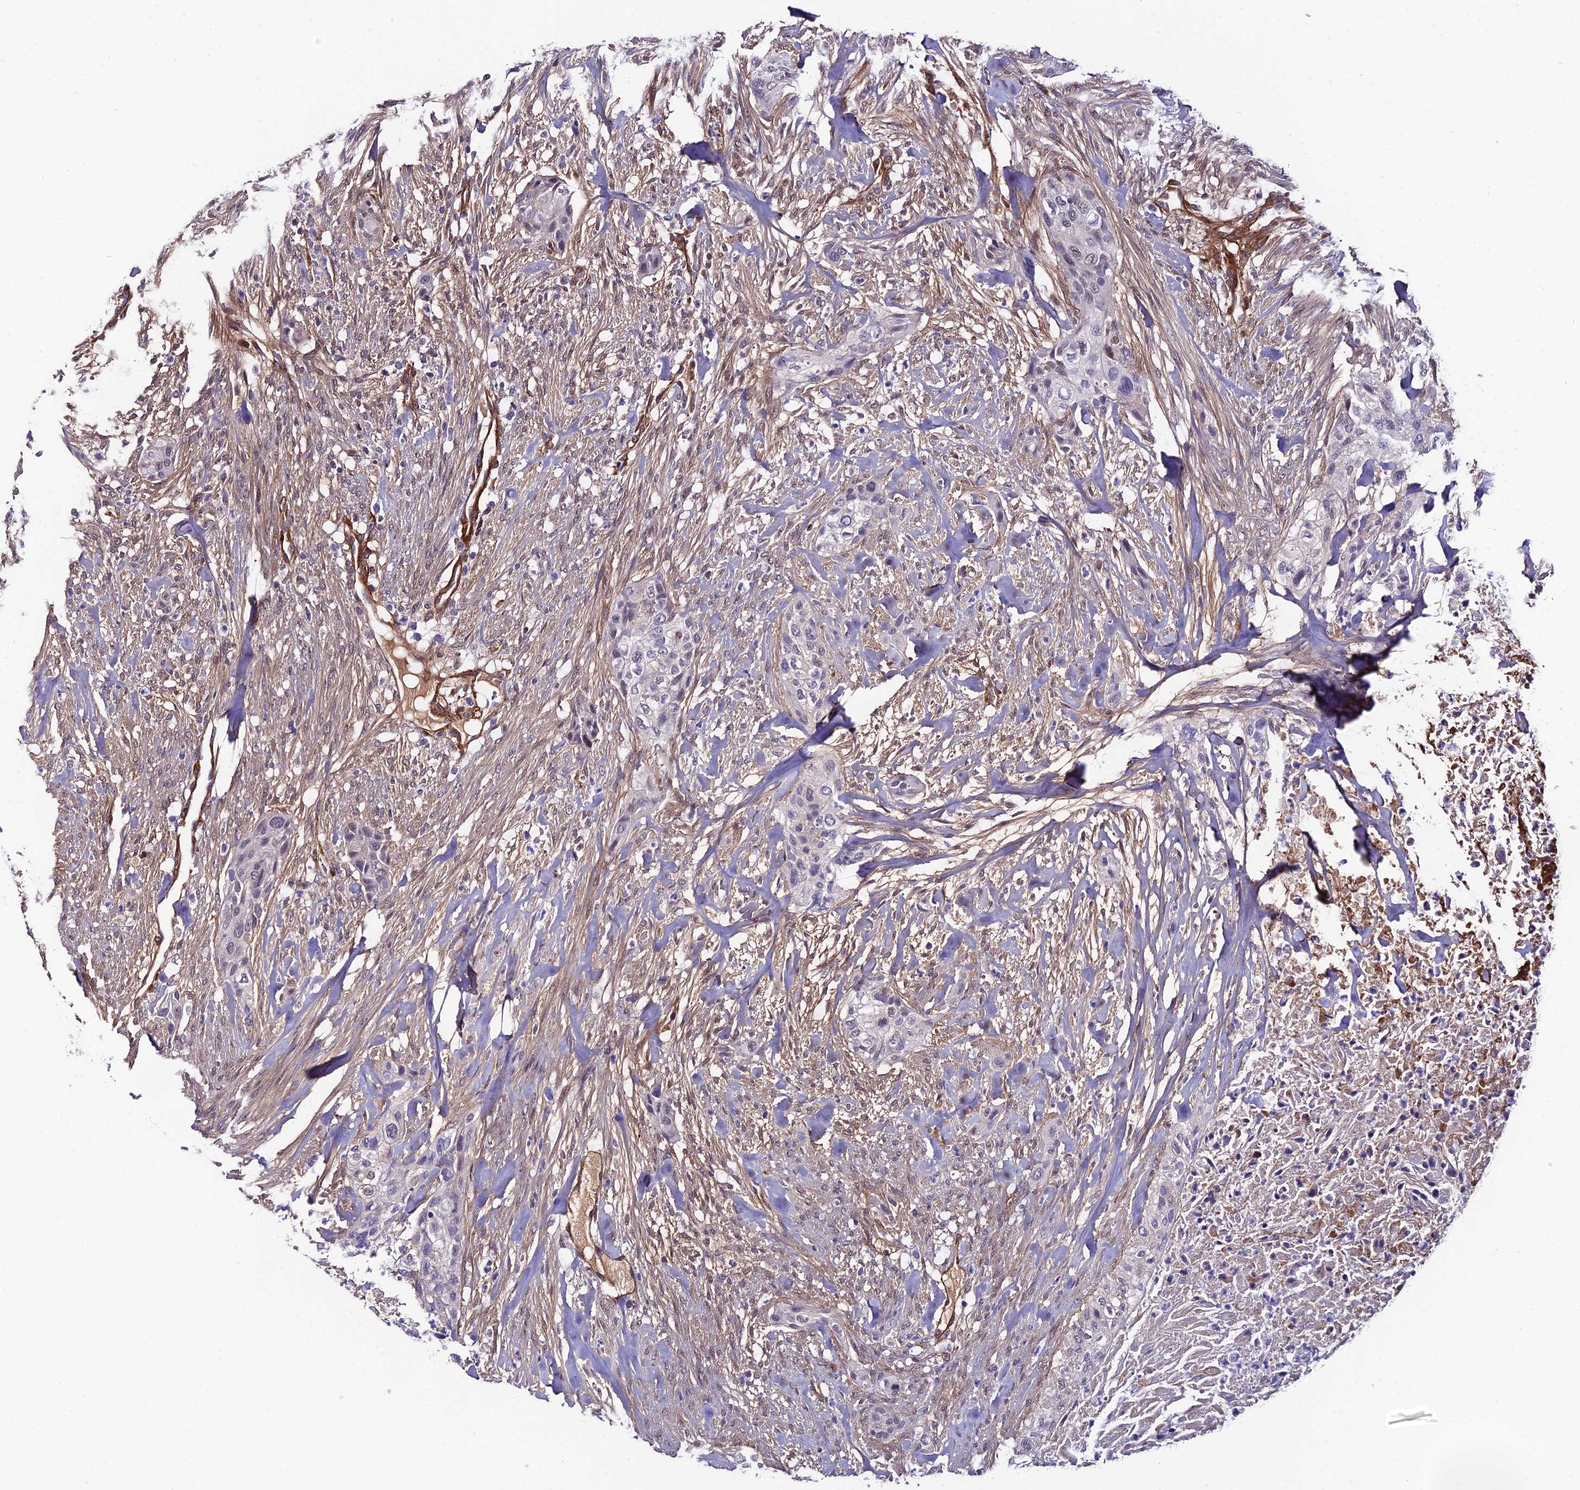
{"staining": {"intensity": "negative", "quantity": "none", "location": "none"}, "tissue": "urothelial cancer", "cell_type": "Tumor cells", "image_type": "cancer", "snomed": [{"axis": "morphology", "description": "Urothelial carcinoma, High grade"}, {"axis": "topography", "description": "Urinary bladder"}], "caption": "Tumor cells show no significant positivity in high-grade urothelial carcinoma. (Immunohistochemistry (ihc), brightfield microscopy, high magnification).", "gene": "SYT15", "patient": {"sex": "male", "age": 35}}